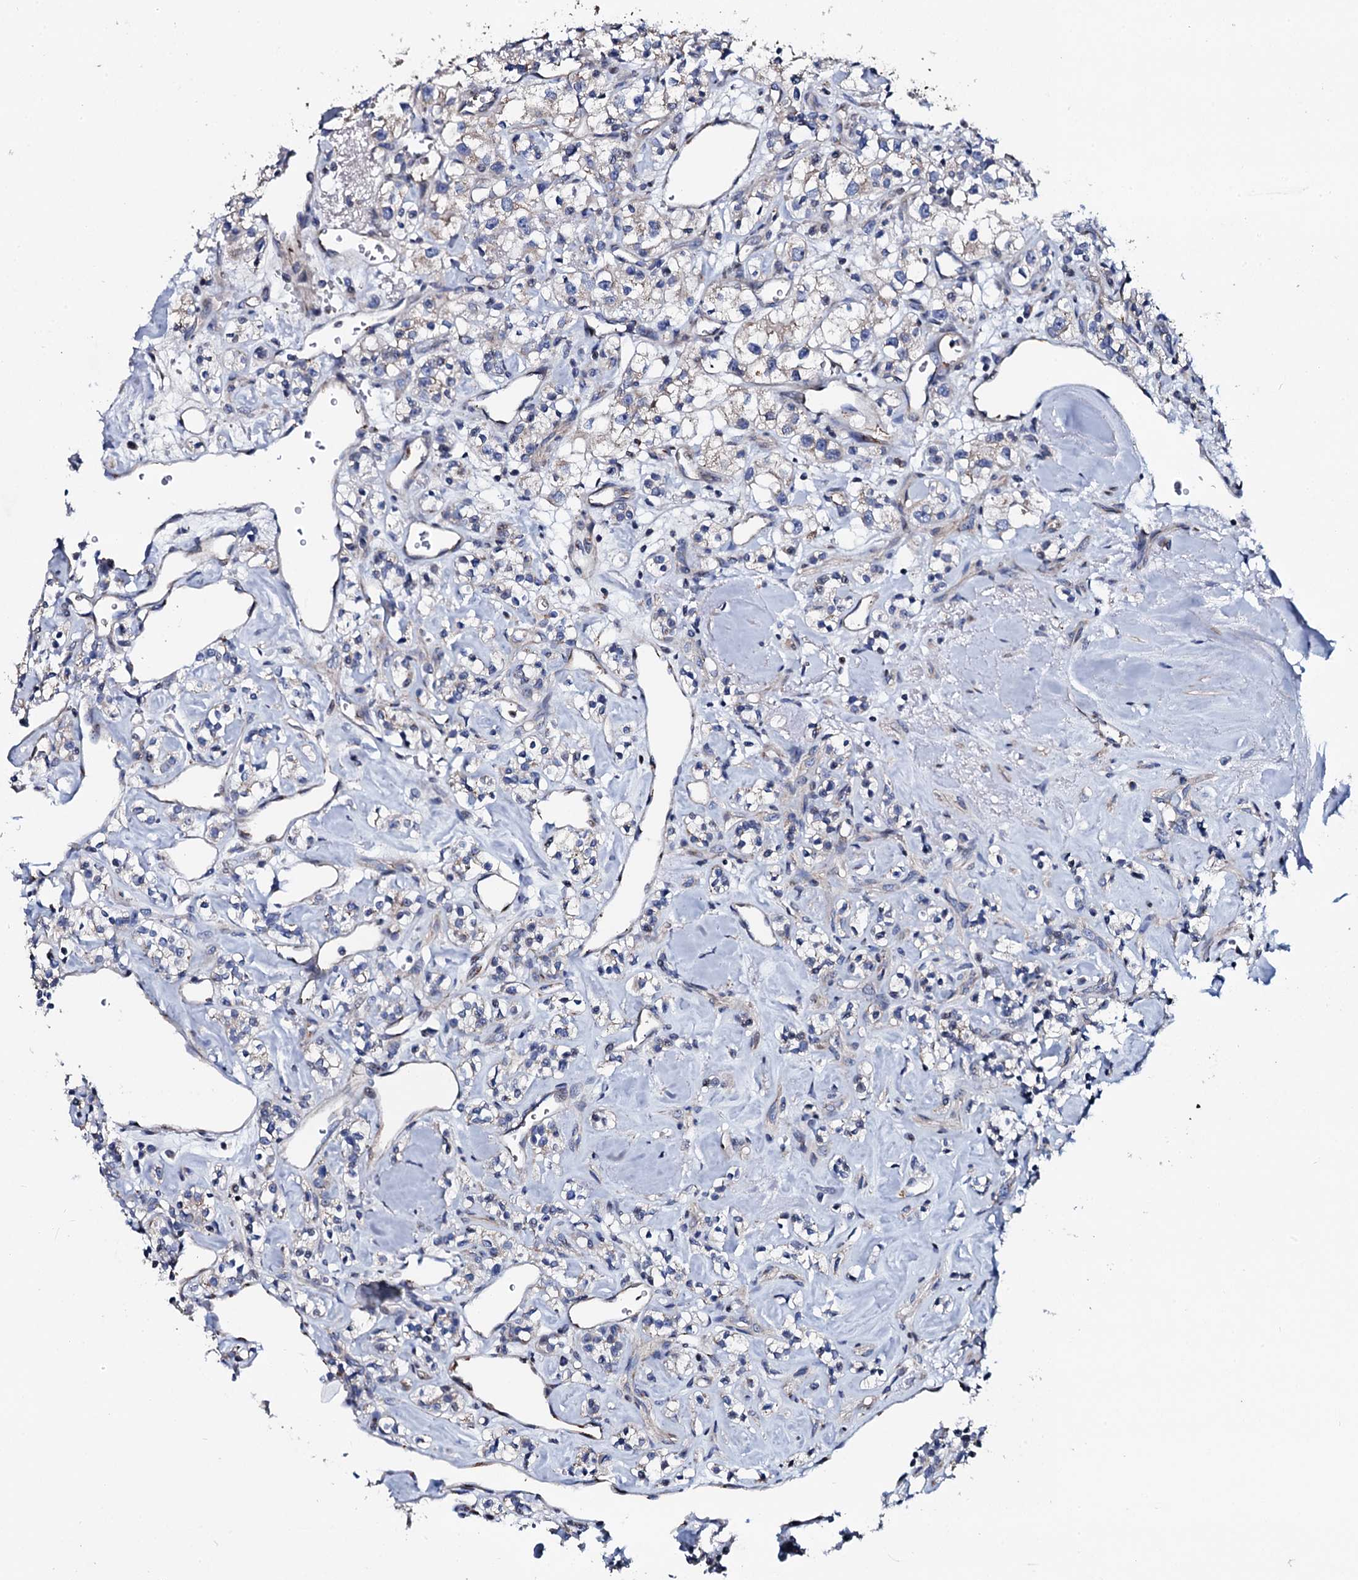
{"staining": {"intensity": "negative", "quantity": "none", "location": "none"}, "tissue": "renal cancer", "cell_type": "Tumor cells", "image_type": "cancer", "snomed": [{"axis": "morphology", "description": "Adenocarcinoma, NOS"}, {"axis": "topography", "description": "Kidney"}], "caption": "This is an IHC micrograph of human renal cancer (adenocarcinoma). There is no positivity in tumor cells.", "gene": "PLET1", "patient": {"sex": "male", "age": 77}}